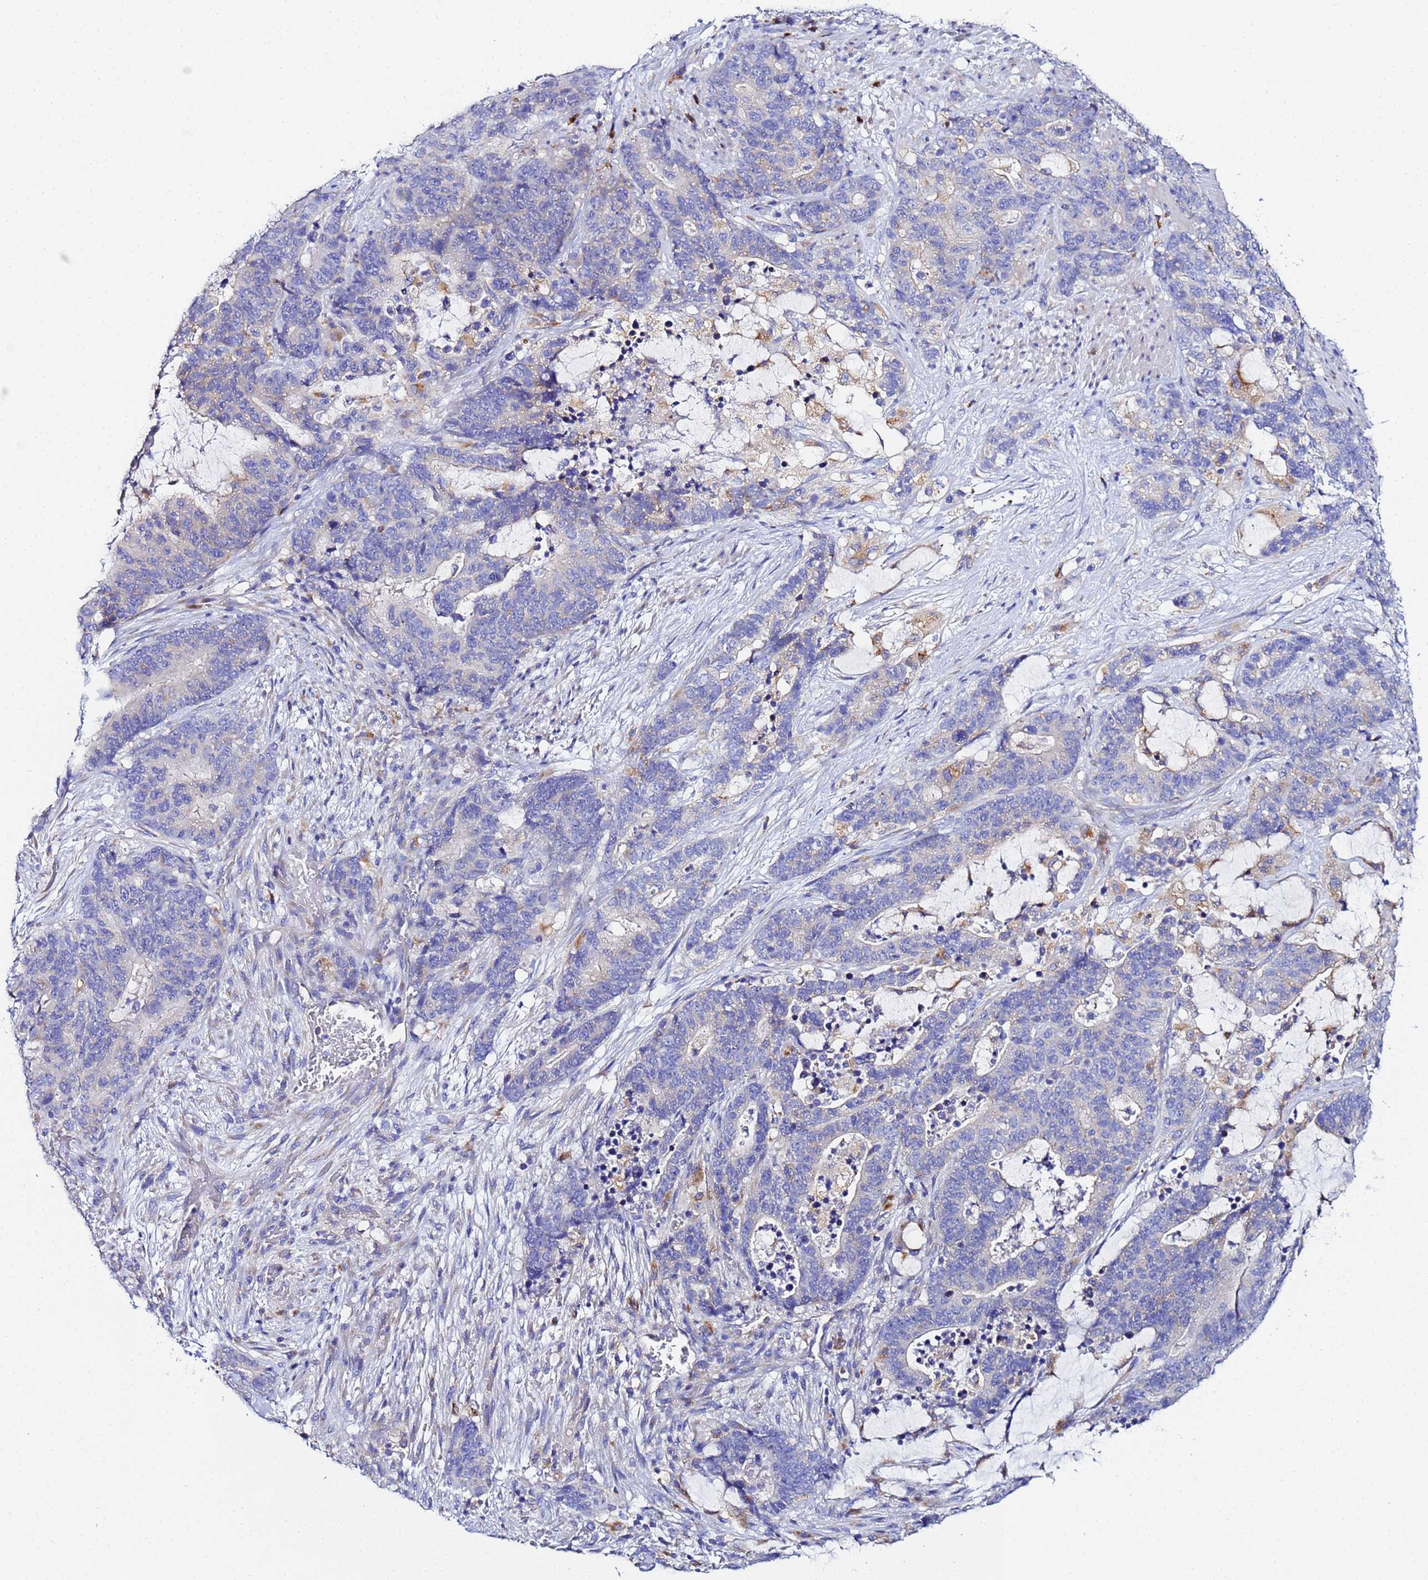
{"staining": {"intensity": "moderate", "quantity": "<25%", "location": "cytoplasmic/membranous"}, "tissue": "stomach cancer", "cell_type": "Tumor cells", "image_type": "cancer", "snomed": [{"axis": "morphology", "description": "Adenocarcinoma, NOS"}, {"axis": "topography", "description": "Stomach"}], "caption": "Immunohistochemical staining of stomach cancer reveals low levels of moderate cytoplasmic/membranous protein staining in approximately <25% of tumor cells.", "gene": "VTI1B", "patient": {"sex": "female", "age": 76}}